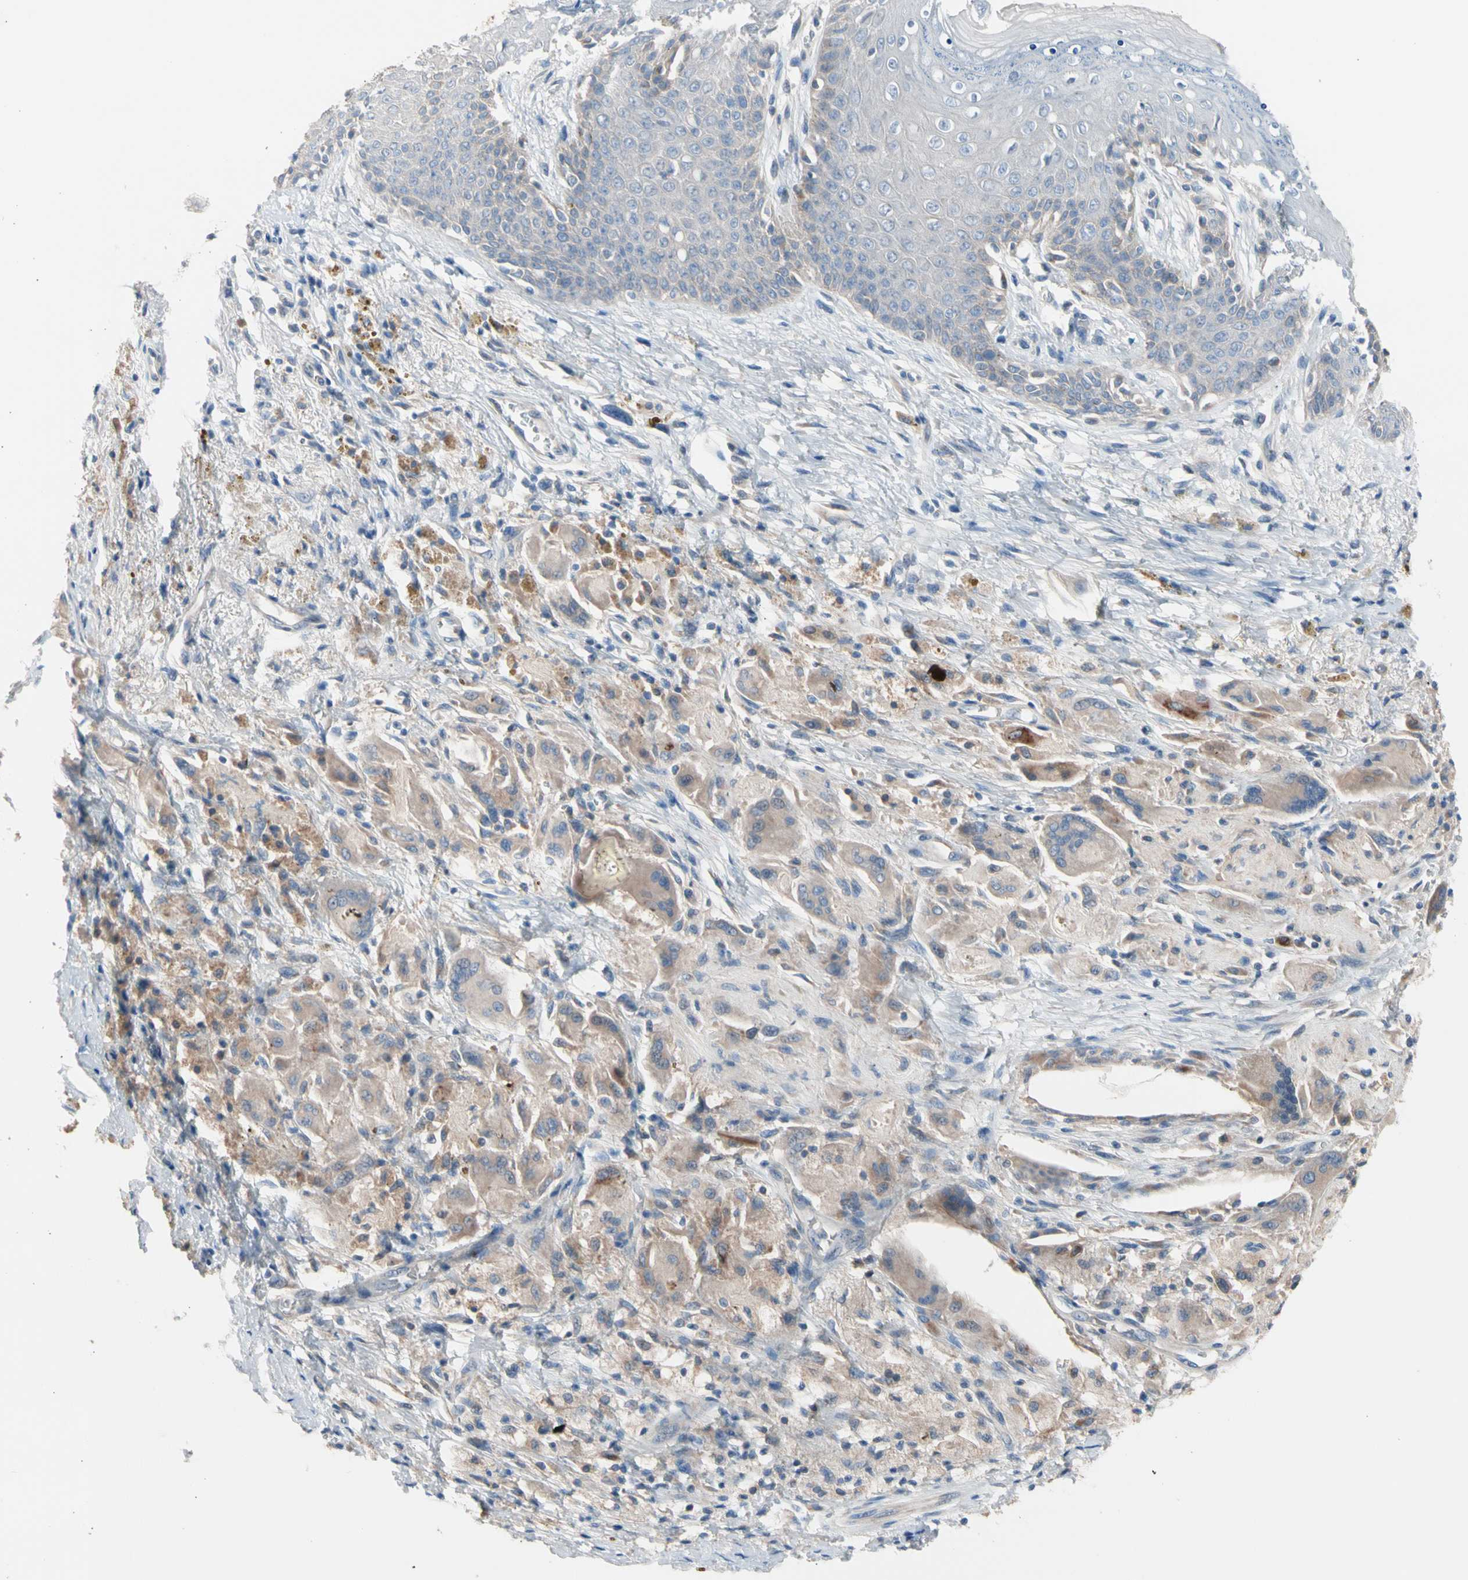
{"staining": {"intensity": "weak", "quantity": "<25%", "location": "cytoplasmic/membranous"}, "tissue": "skin", "cell_type": "Epidermal cells", "image_type": "normal", "snomed": [{"axis": "morphology", "description": "Normal tissue, NOS"}, {"axis": "topography", "description": "Anal"}], "caption": "This is an immunohistochemistry (IHC) image of benign human skin. There is no positivity in epidermal cells.", "gene": "CASQ1", "patient": {"sex": "female", "age": 46}}